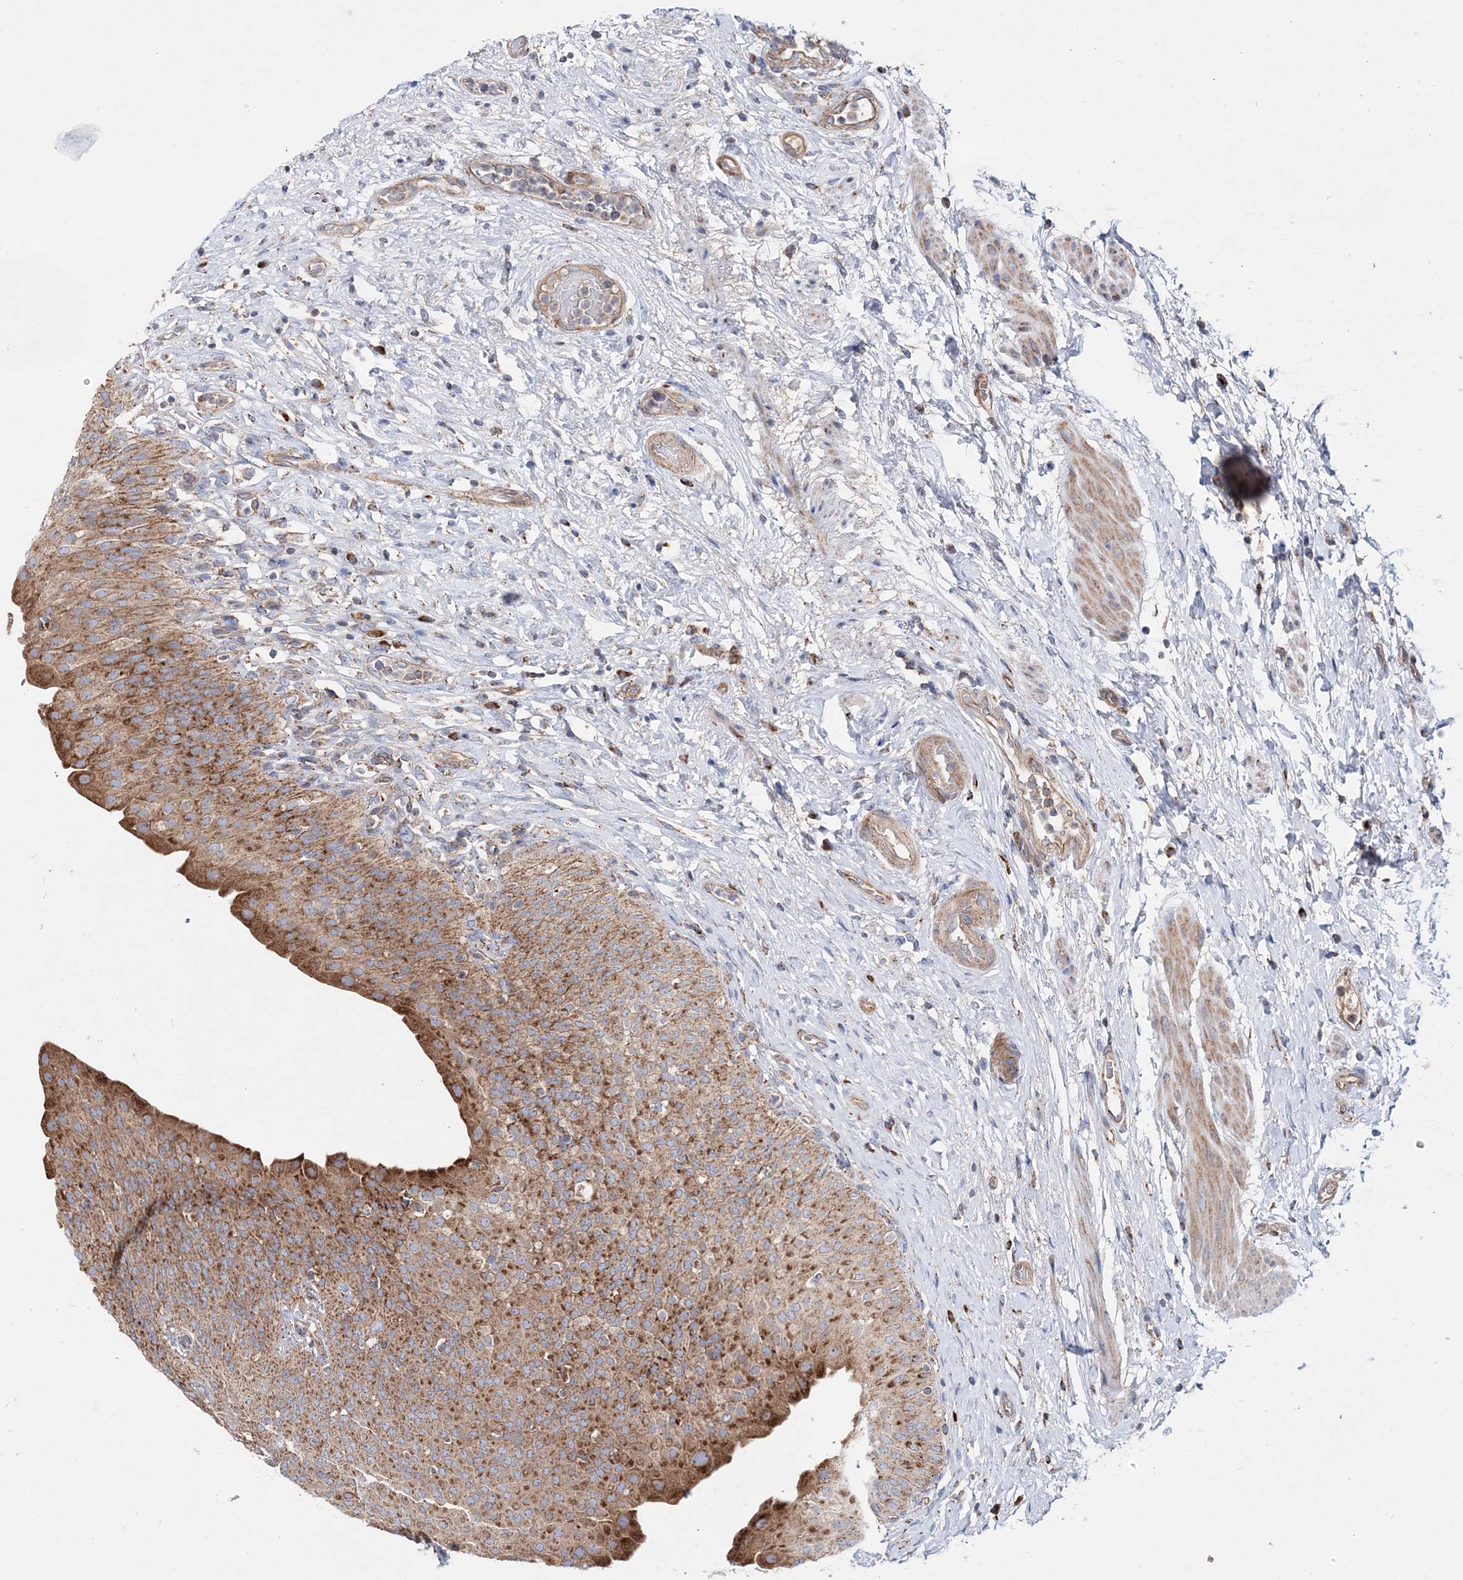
{"staining": {"intensity": "moderate", "quantity": ">75%", "location": "cytoplasmic/membranous"}, "tissue": "urinary bladder", "cell_type": "Urothelial cells", "image_type": "normal", "snomed": [{"axis": "morphology", "description": "Normal tissue, NOS"}, {"axis": "morphology", "description": "Urothelial carcinoma, High grade"}, {"axis": "topography", "description": "Urinary bladder"}], "caption": "Benign urinary bladder displays moderate cytoplasmic/membranous positivity in approximately >75% of urothelial cells, visualized by immunohistochemistry.", "gene": "NGLY1", "patient": {"sex": "male", "age": 46}}